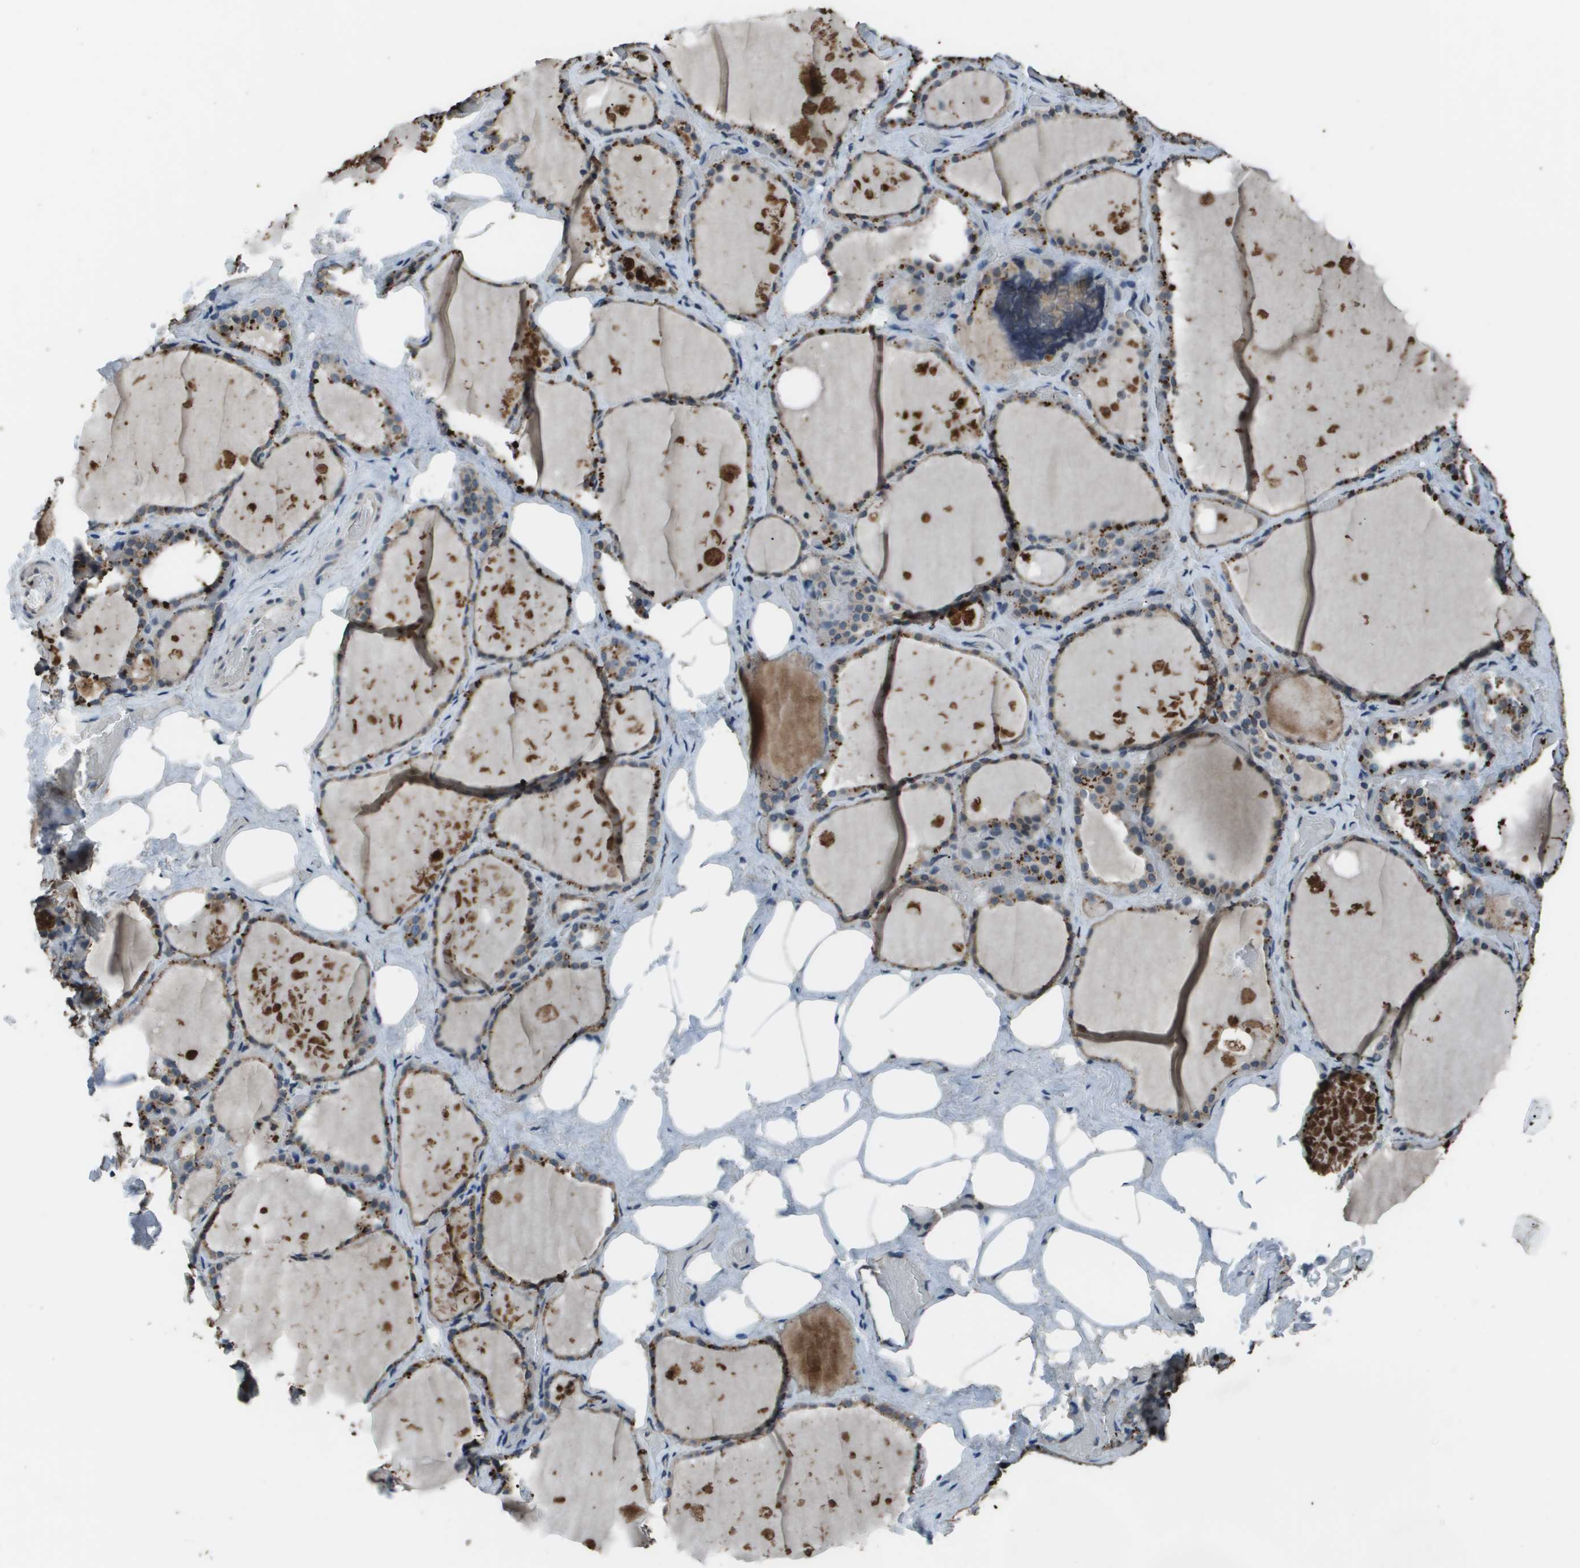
{"staining": {"intensity": "moderate", "quantity": "25%-75%", "location": "cytoplasmic/membranous"}, "tissue": "thyroid gland", "cell_type": "Glandular cells", "image_type": "normal", "snomed": [{"axis": "morphology", "description": "Normal tissue, NOS"}, {"axis": "topography", "description": "Thyroid gland"}], "caption": "The immunohistochemical stain shows moderate cytoplasmic/membranous positivity in glandular cells of normal thyroid gland. (brown staining indicates protein expression, while blue staining denotes nuclei).", "gene": "GOSR2", "patient": {"sex": "male", "age": 61}}